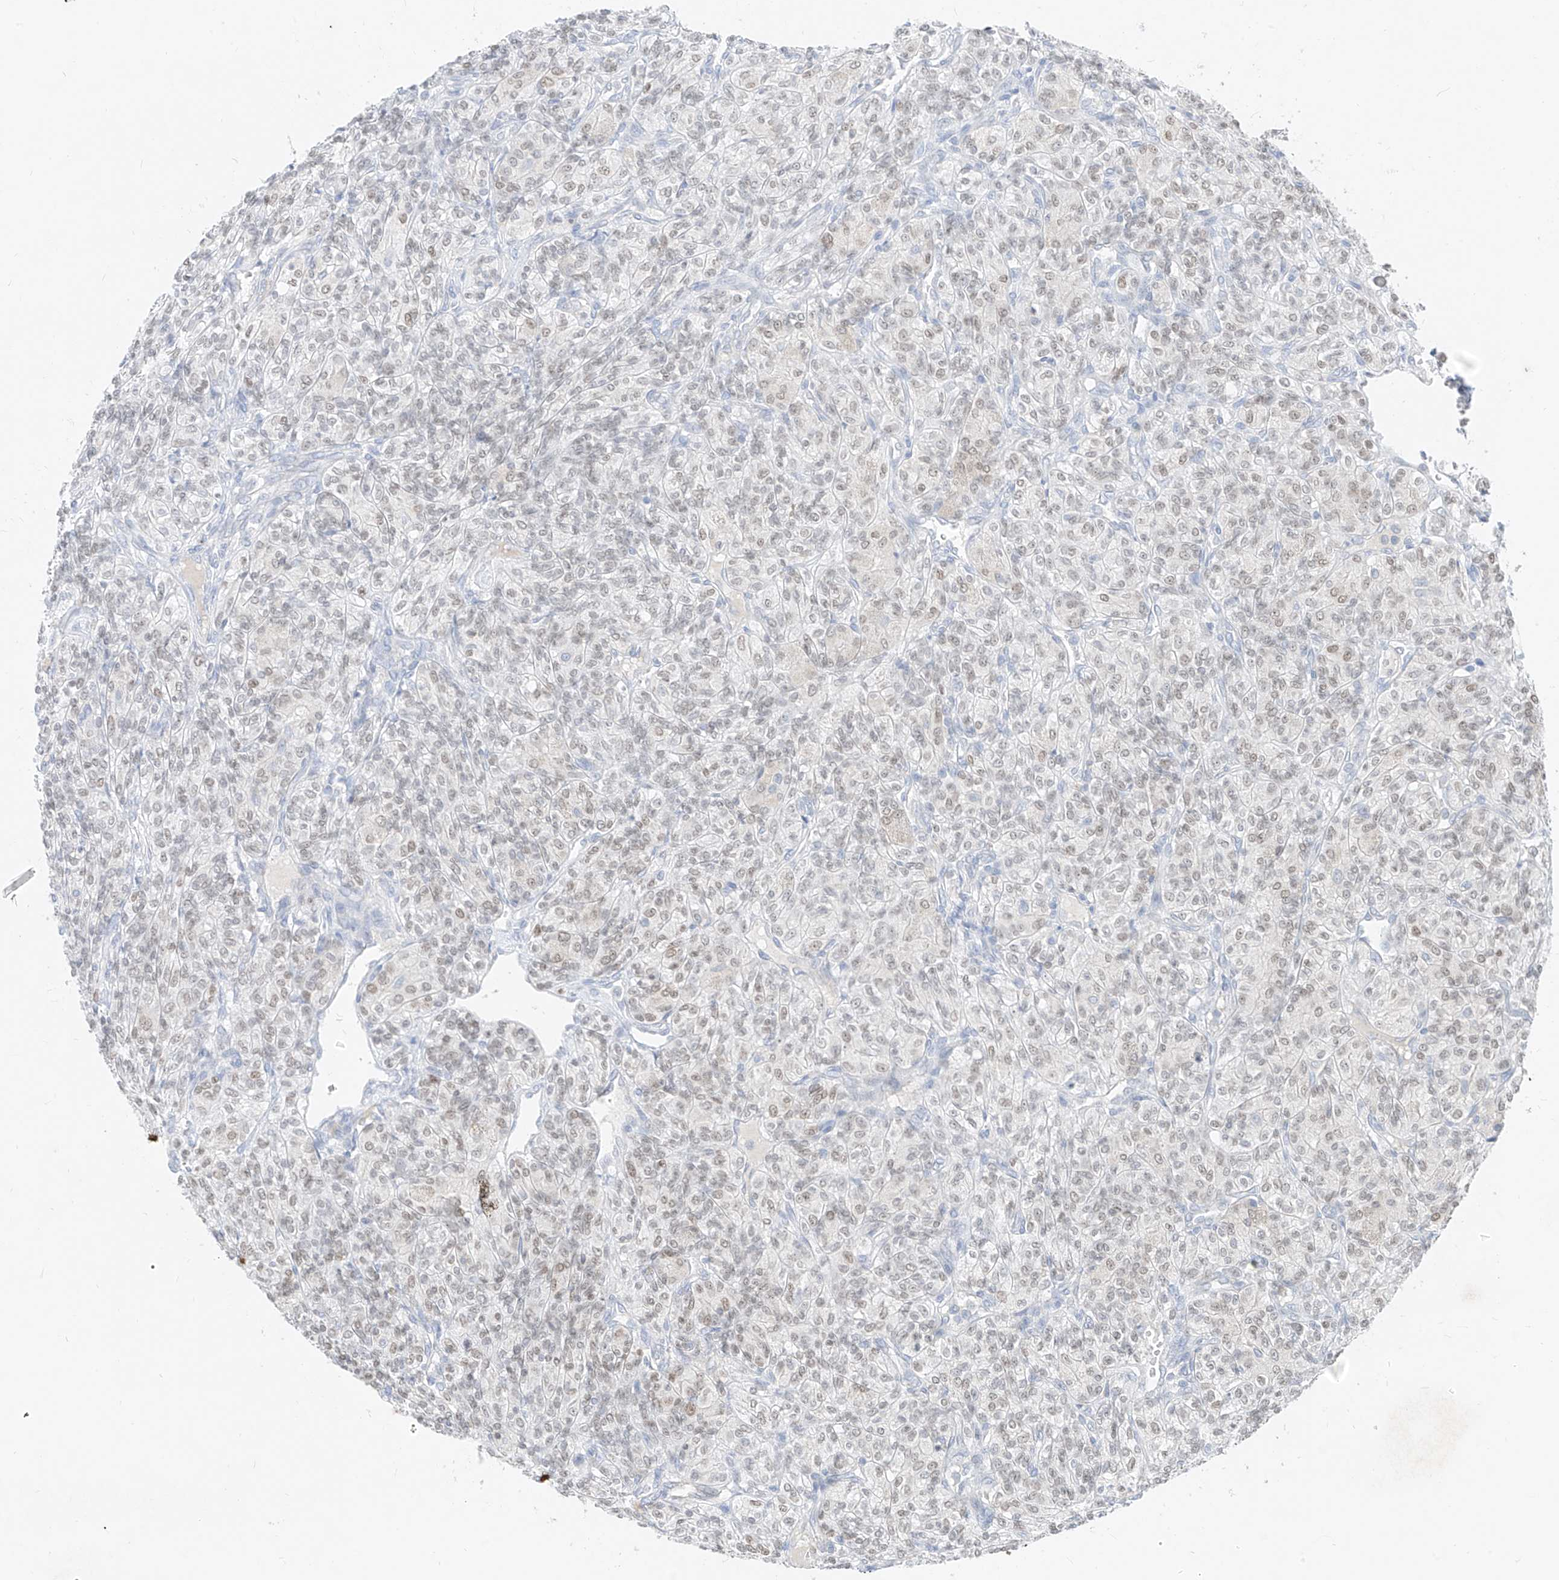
{"staining": {"intensity": "weak", "quantity": "25%-75%", "location": "nuclear"}, "tissue": "renal cancer", "cell_type": "Tumor cells", "image_type": "cancer", "snomed": [{"axis": "morphology", "description": "Adenocarcinoma, NOS"}, {"axis": "topography", "description": "Kidney"}], "caption": "IHC (DAB) staining of human renal adenocarcinoma shows weak nuclear protein positivity in approximately 25%-75% of tumor cells.", "gene": "BARX2", "patient": {"sex": "male", "age": 77}}